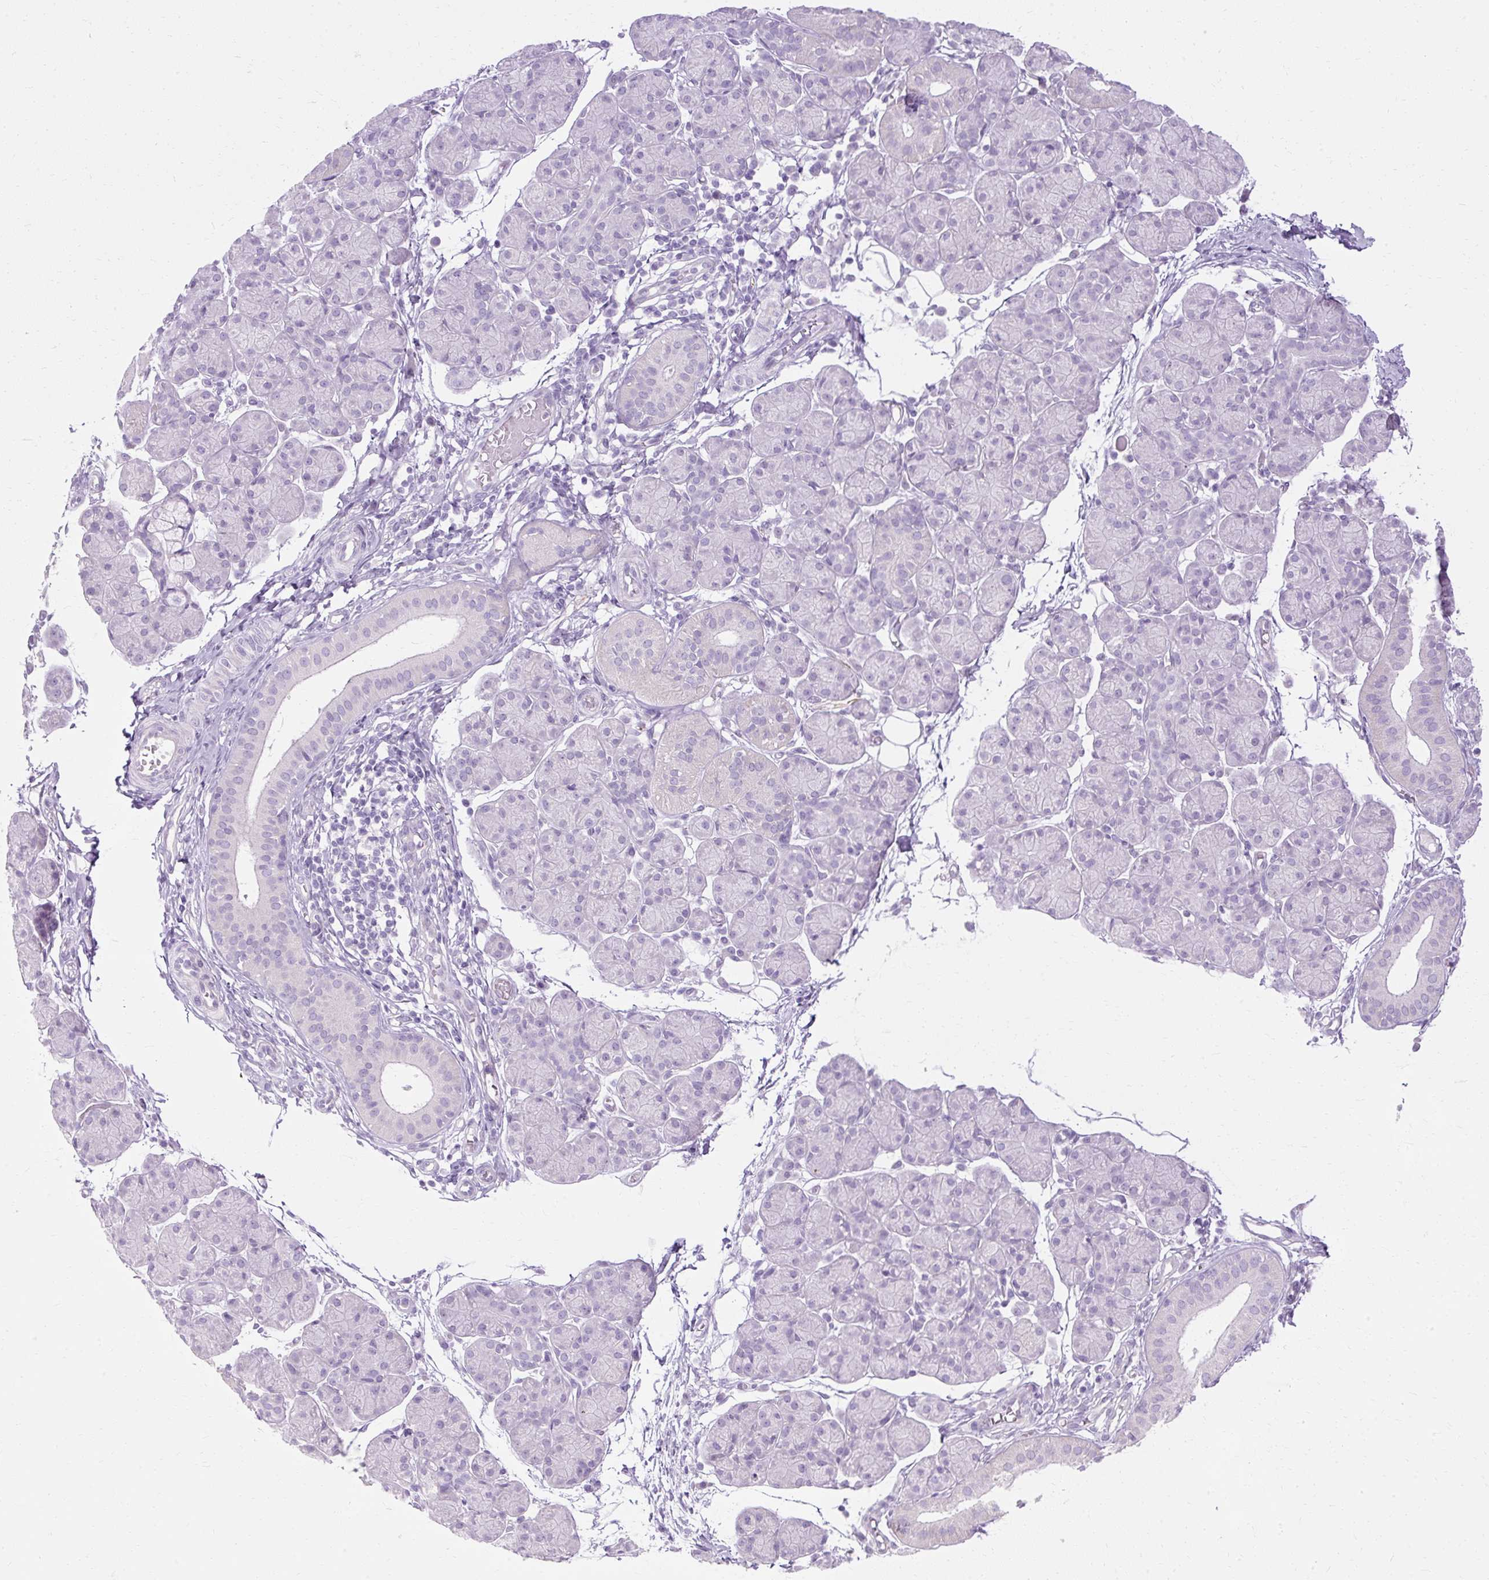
{"staining": {"intensity": "negative", "quantity": "none", "location": "none"}, "tissue": "salivary gland", "cell_type": "Glandular cells", "image_type": "normal", "snomed": [{"axis": "morphology", "description": "Normal tissue, NOS"}, {"axis": "morphology", "description": "Inflammation, NOS"}, {"axis": "topography", "description": "Lymph node"}, {"axis": "topography", "description": "Salivary gland"}], "caption": "IHC micrograph of benign salivary gland: human salivary gland stained with DAB shows no significant protein staining in glandular cells.", "gene": "HSD11B1", "patient": {"sex": "male", "age": 3}}